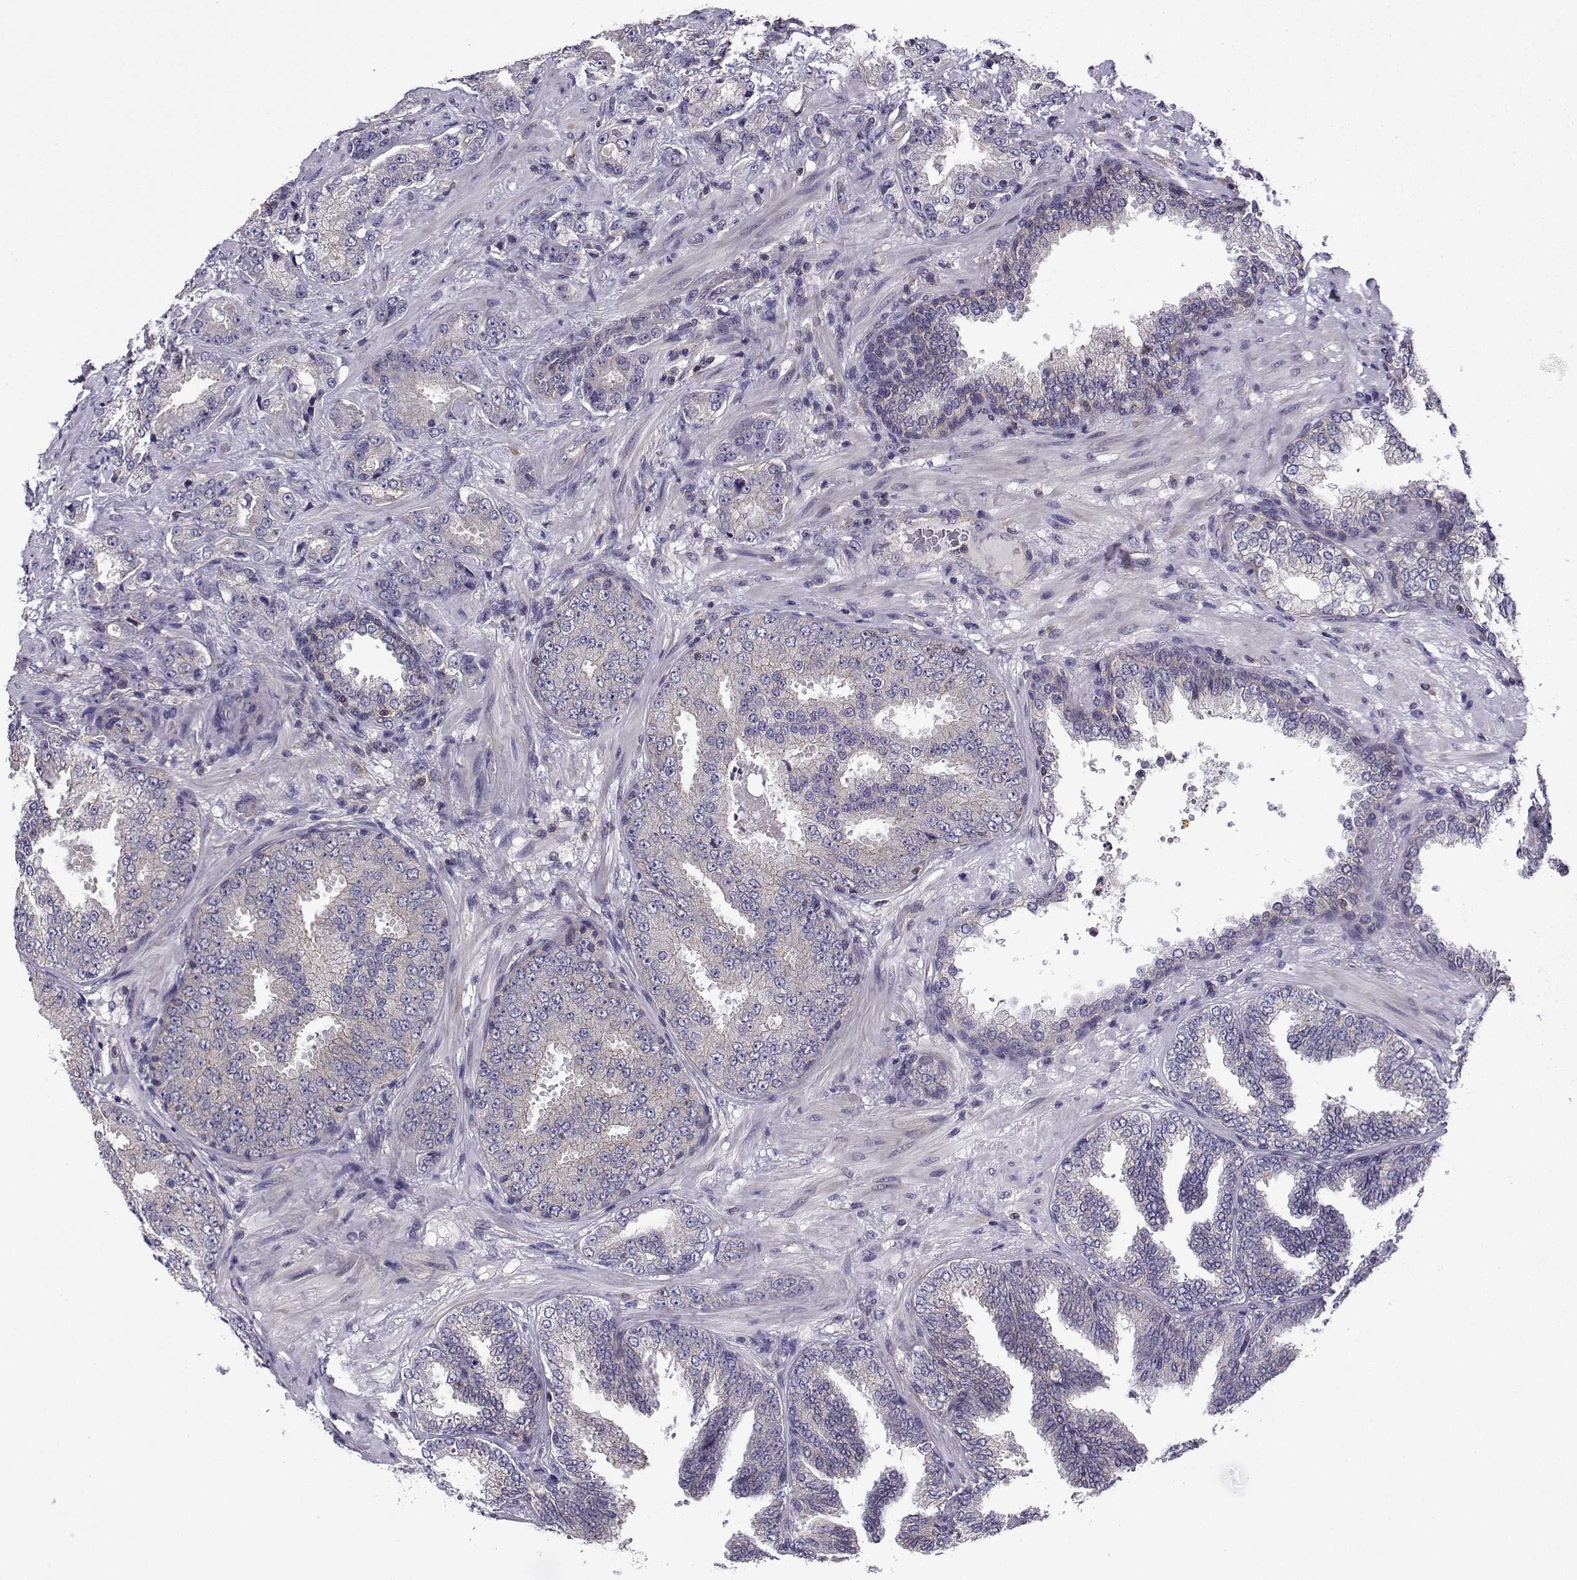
{"staining": {"intensity": "negative", "quantity": "none", "location": "none"}, "tissue": "prostate cancer", "cell_type": "Tumor cells", "image_type": "cancer", "snomed": [{"axis": "morphology", "description": "Adenocarcinoma, Low grade"}, {"axis": "topography", "description": "Prostate"}], "caption": "High magnification brightfield microscopy of prostate cancer stained with DAB (brown) and counterstained with hematoxylin (blue): tumor cells show no significant staining.", "gene": "ITGB8", "patient": {"sex": "male", "age": 68}}